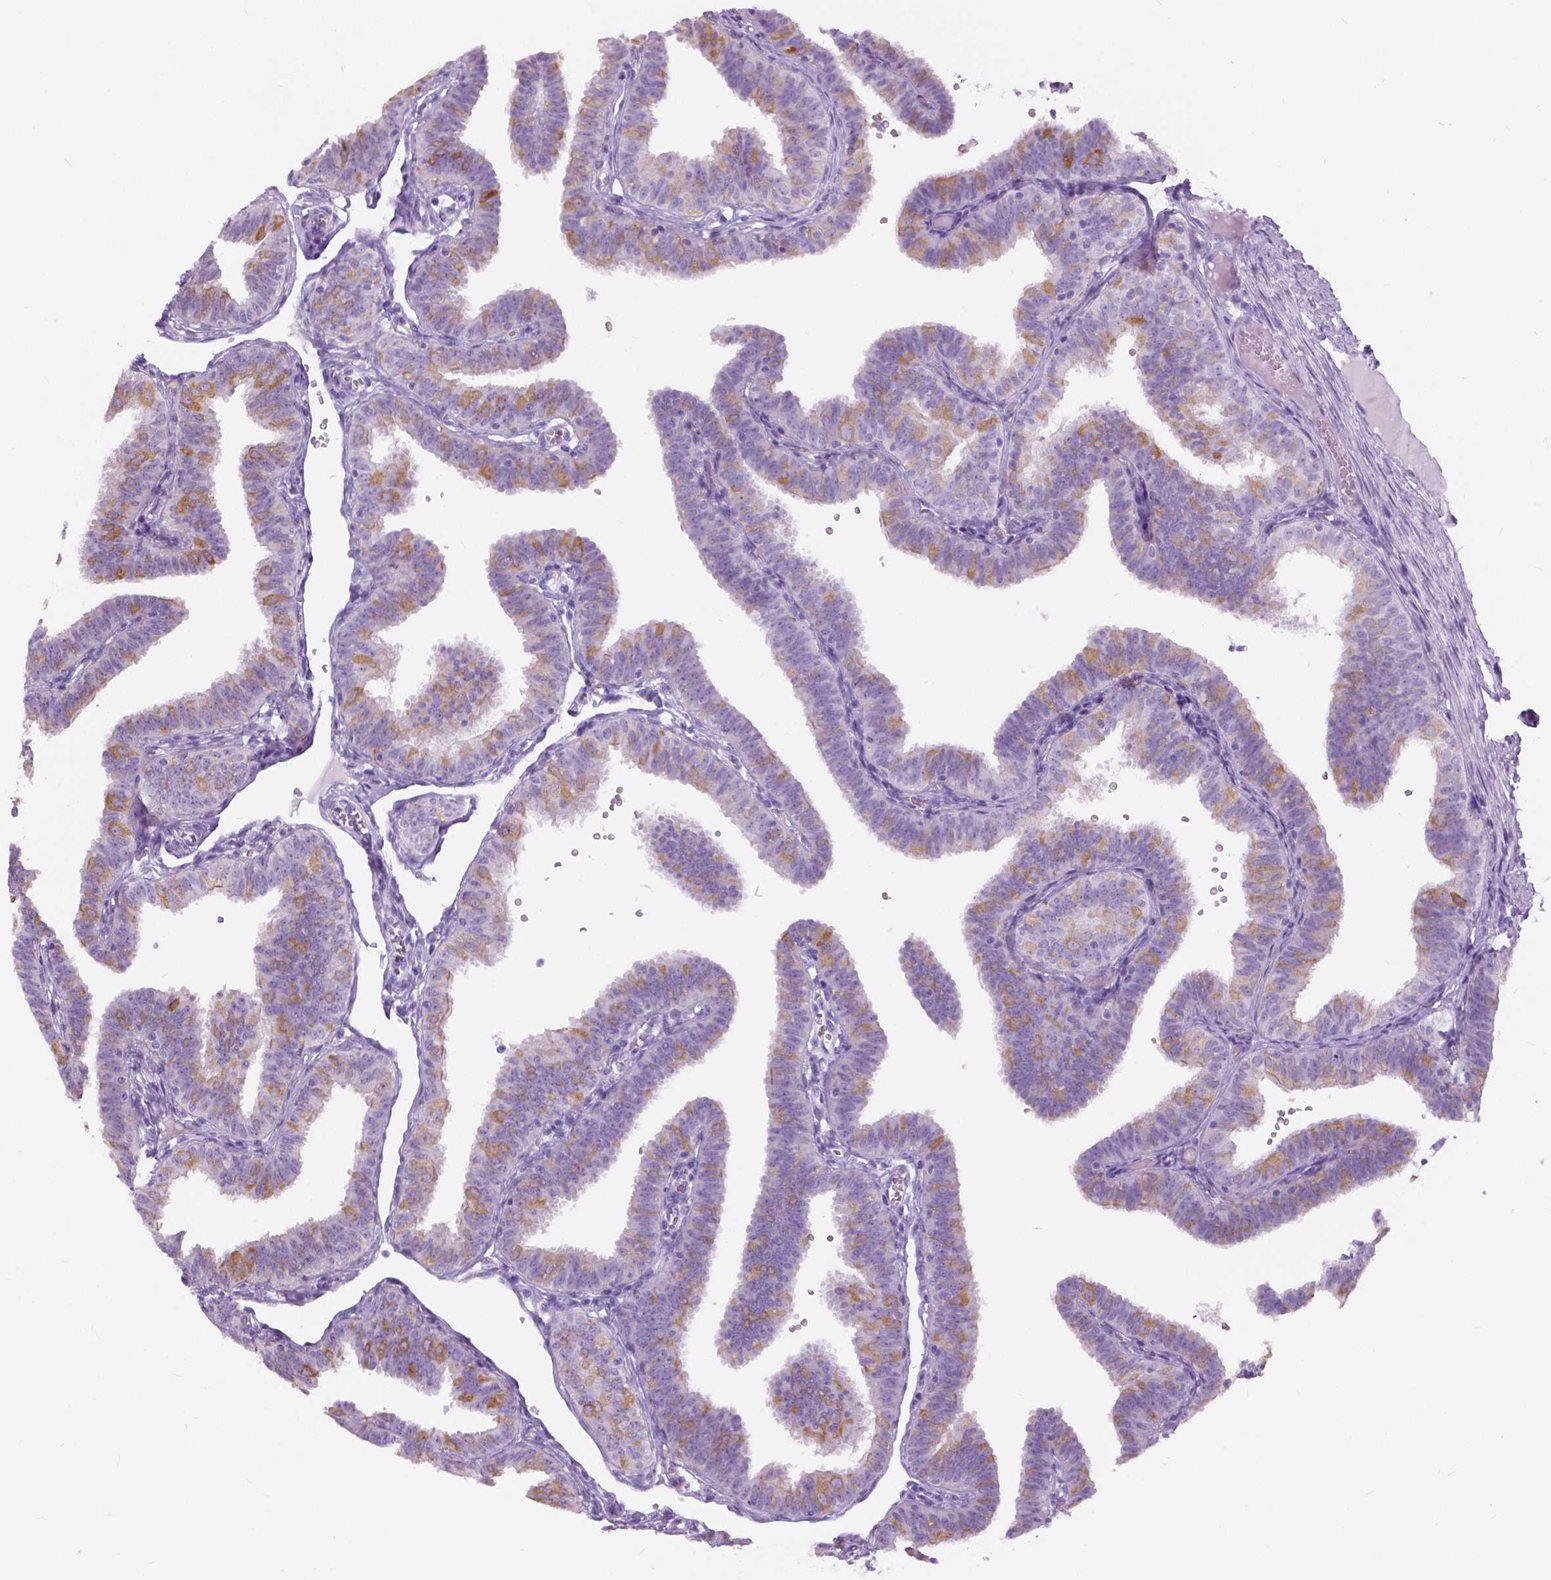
{"staining": {"intensity": "weak", "quantity": "25%-75%", "location": "cytoplasmic/membranous"}, "tissue": "fallopian tube", "cell_type": "Glandular cells", "image_type": "normal", "snomed": [{"axis": "morphology", "description": "Normal tissue, NOS"}, {"axis": "topography", "description": "Fallopian tube"}], "caption": "A photomicrograph of human fallopian tube stained for a protein demonstrates weak cytoplasmic/membranous brown staining in glandular cells. (DAB (3,3'-diaminobenzidine) IHC with brightfield microscopy, high magnification).", "gene": "TP53TG5", "patient": {"sex": "female", "age": 25}}